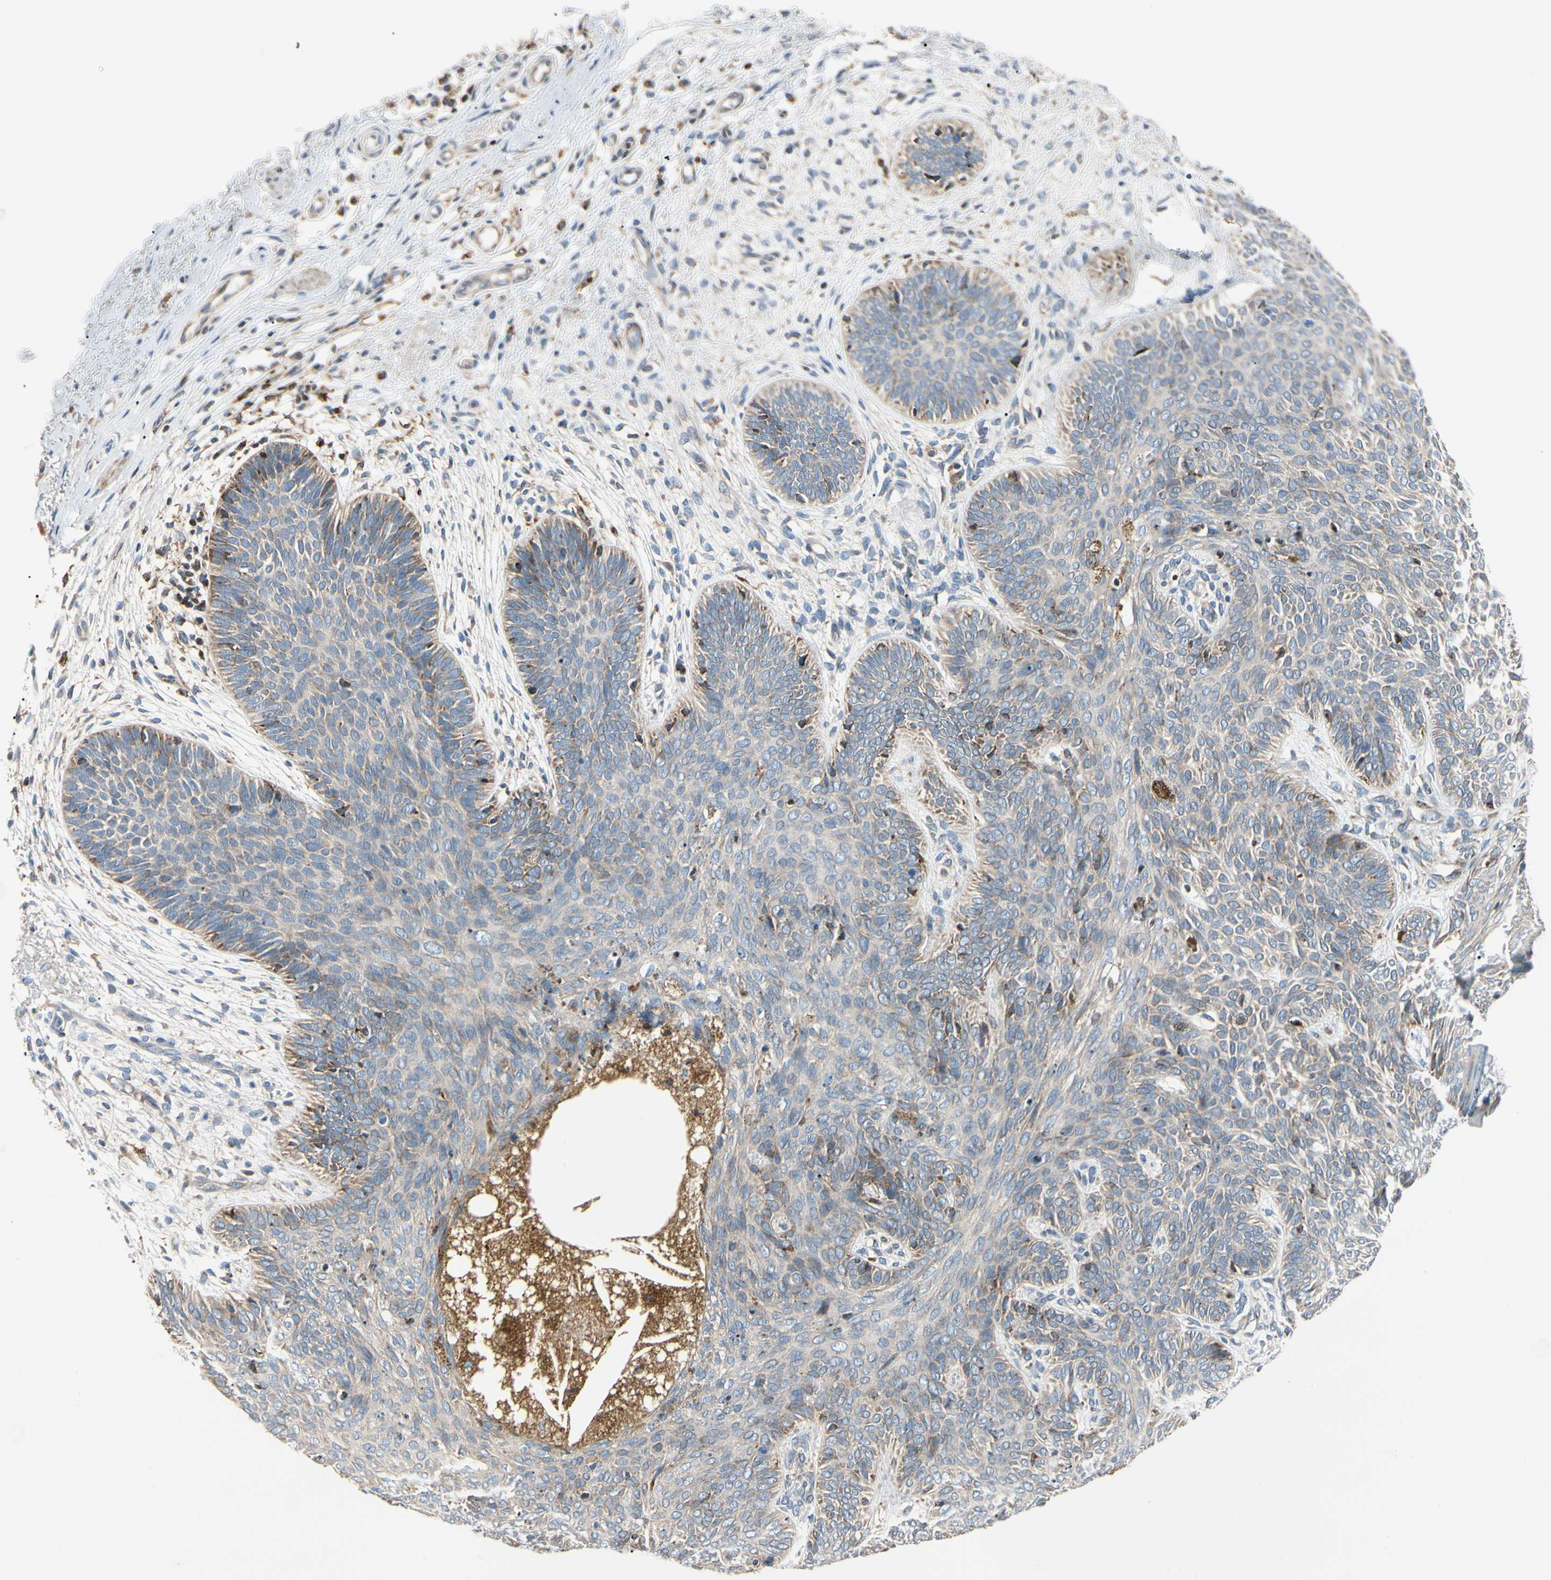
{"staining": {"intensity": "weak", "quantity": ">75%", "location": "cytoplasmic/membranous"}, "tissue": "skin cancer", "cell_type": "Tumor cells", "image_type": "cancer", "snomed": [{"axis": "morphology", "description": "Normal tissue, NOS"}, {"axis": "morphology", "description": "Basal cell carcinoma"}, {"axis": "topography", "description": "Skin"}], "caption": "Tumor cells show low levels of weak cytoplasmic/membranous expression in approximately >75% of cells in human skin basal cell carcinoma.", "gene": "MRPL9", "patient": {"sex": "male", "age": 52}}